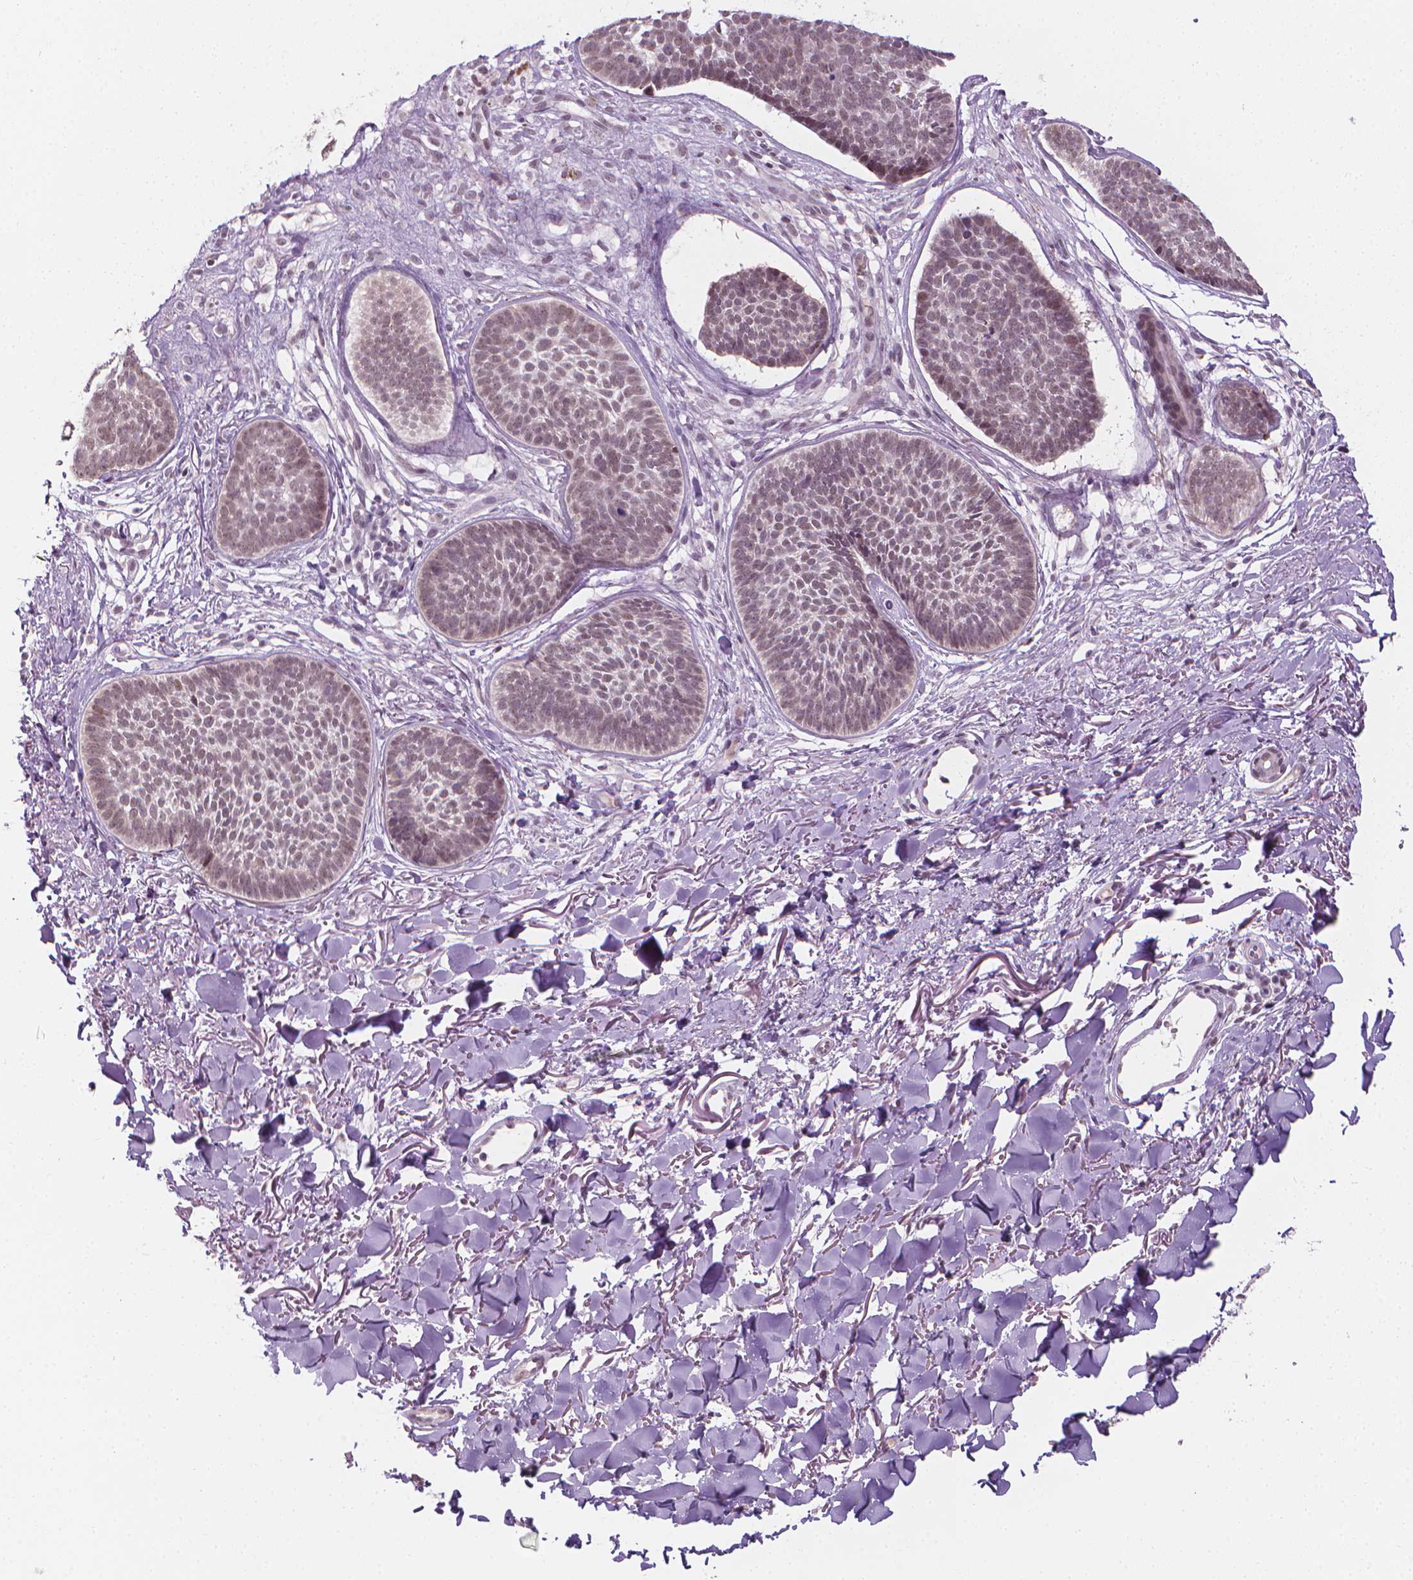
{"staining": {"intensity": "weak", "quantity": ">75%", "location": "nuclear"}, "tissue": "skin cancer", "cell_type": "Tumor cells", "image_type": "cancer", "snomed": [{"axis": "morphology", "description": "Basal cell carcinoma"}, {"axis": "topography", "description": "Skin"}, {"axis": "topography", "description": "Skin of neck"}, {"axis": "topography", "description": "Skin of shoulder"}, {"axis": "topography", "description": "Skin of back"}], "caption": "Immunohistochemistry photomicrograph of human basal cell carcinoma (skin) stained for a protein (brown), which exhibits low levels of weak nuclear staining in approximately >75% of tumor cells.", "gene": "CDKN1C", "patient": {"sex": "male", "age": 80}}